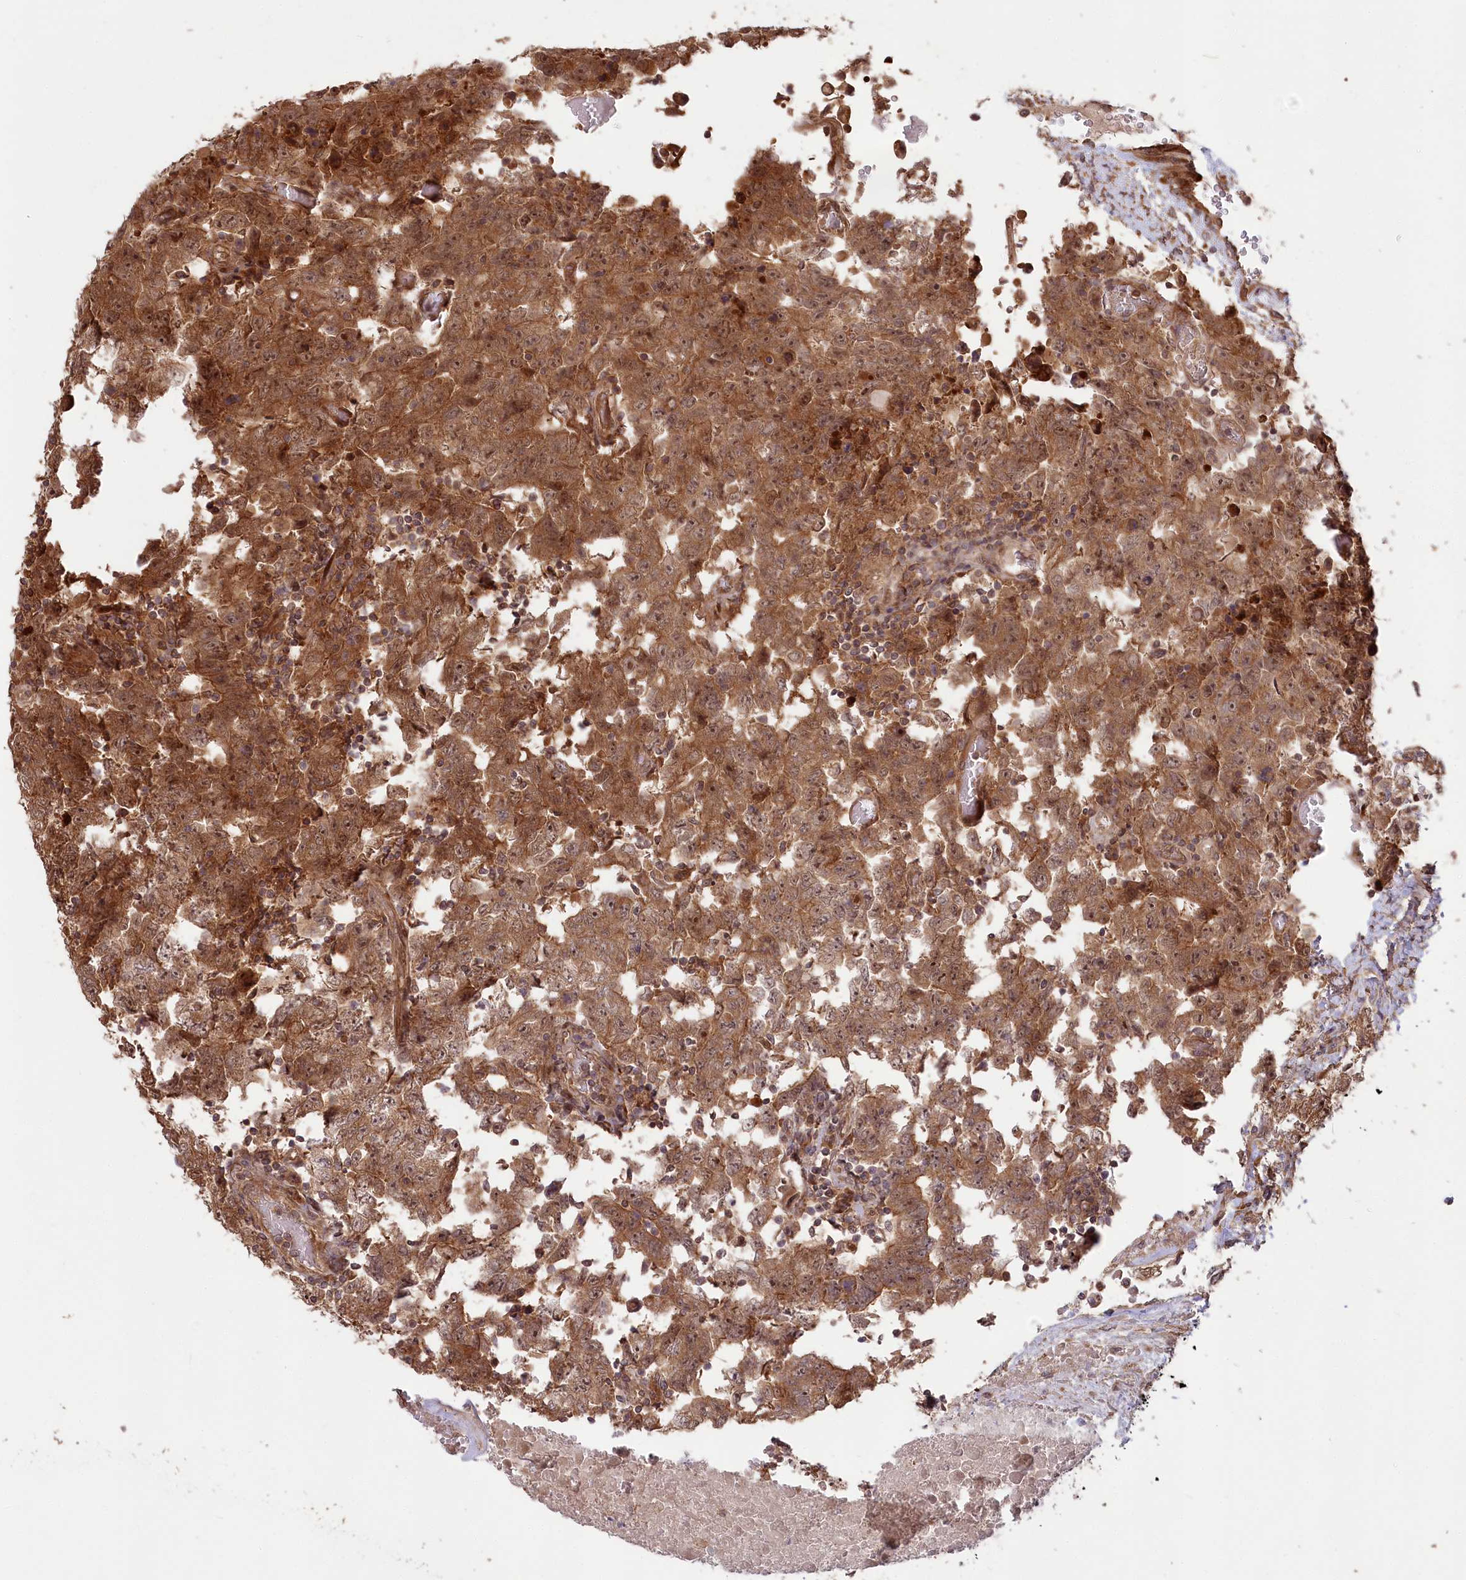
{"staining": {"intensity": "moderate", "quantity": ">75%", "location": "cytoplasmic/membranous,nuclear"}, "tissue": "testis cancer", "cell_type": "Tumor cells", "image_type": "cancer", "snomed": [{"axis": "morphology", "description": "Carcinoma, Embryonal, NOS"}, {"axis": "topography", "description": "Testis"}], "caption": "Approximately >75% of tumor cells in testis cancer (embryonal carcinoma) reveal moderate cytoplasmic/membranous and nuclear protein staining as visualized by brown immunohistochemical staining.", "gene": "TBCA", "patient": {"sex": "male", "age": 26}}